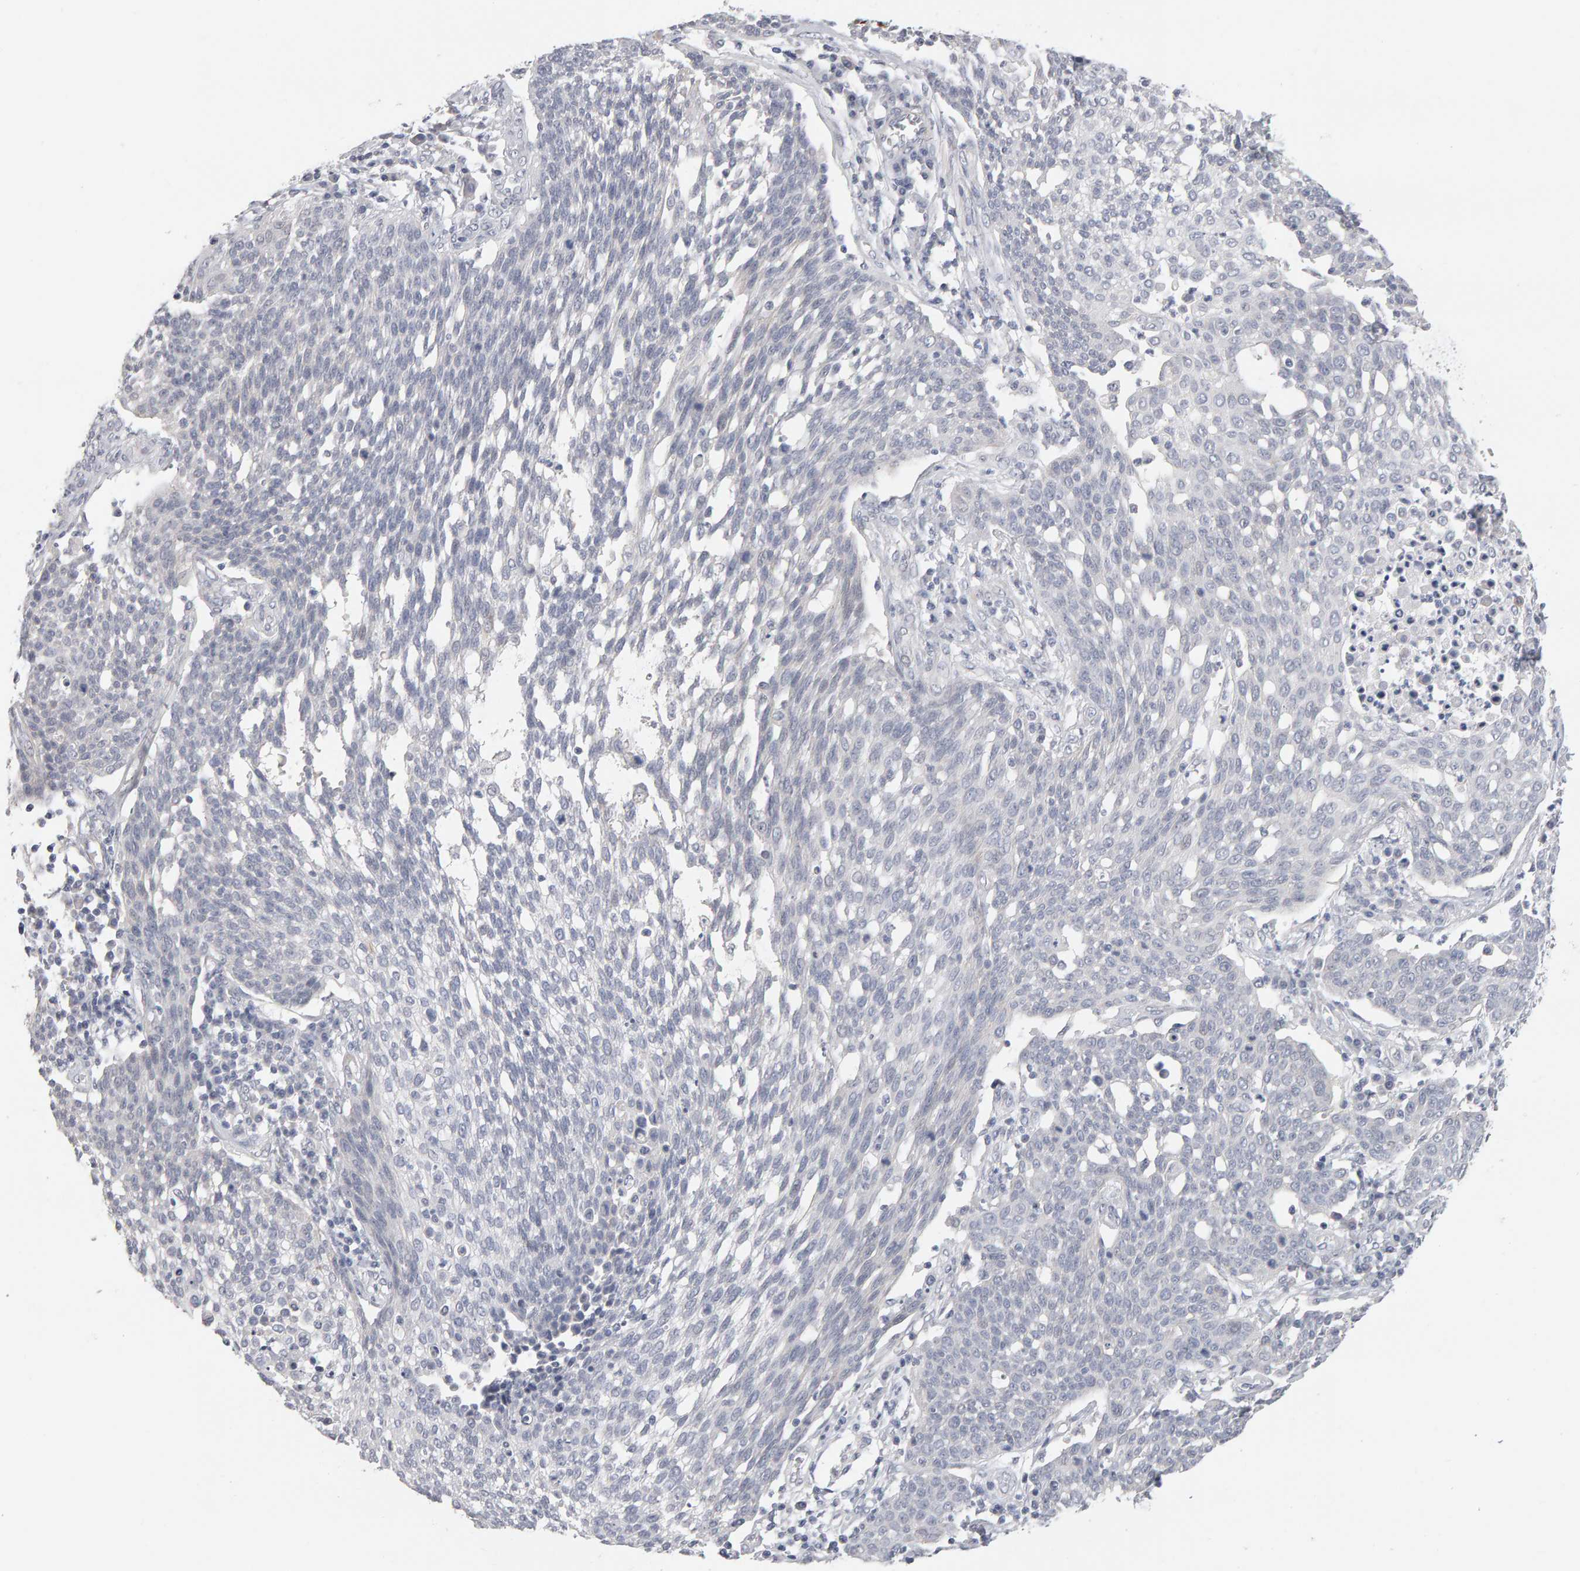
{"staining": {"intensity": "negative", "quantity": "none", "location": "none"}, "tissue": "cervical cancer", "cell_type": "Tumor cells", "image_type": "cancer", "snomed": [{"axis": "morphology", "description": "Squamous cell carcinoma, NOS"}, {"axis": "topography", "description": "Cervix"}], "caption": "High magnification brightfield microscopy of cervical cancer (squamous cell carcinoma) stained with DAB (brown) and counterstained with hematoxylin (blue): tumor cells show no significant staining.", "gene": "HNF4A", "patient": {"sex": "female", "age": 34}}